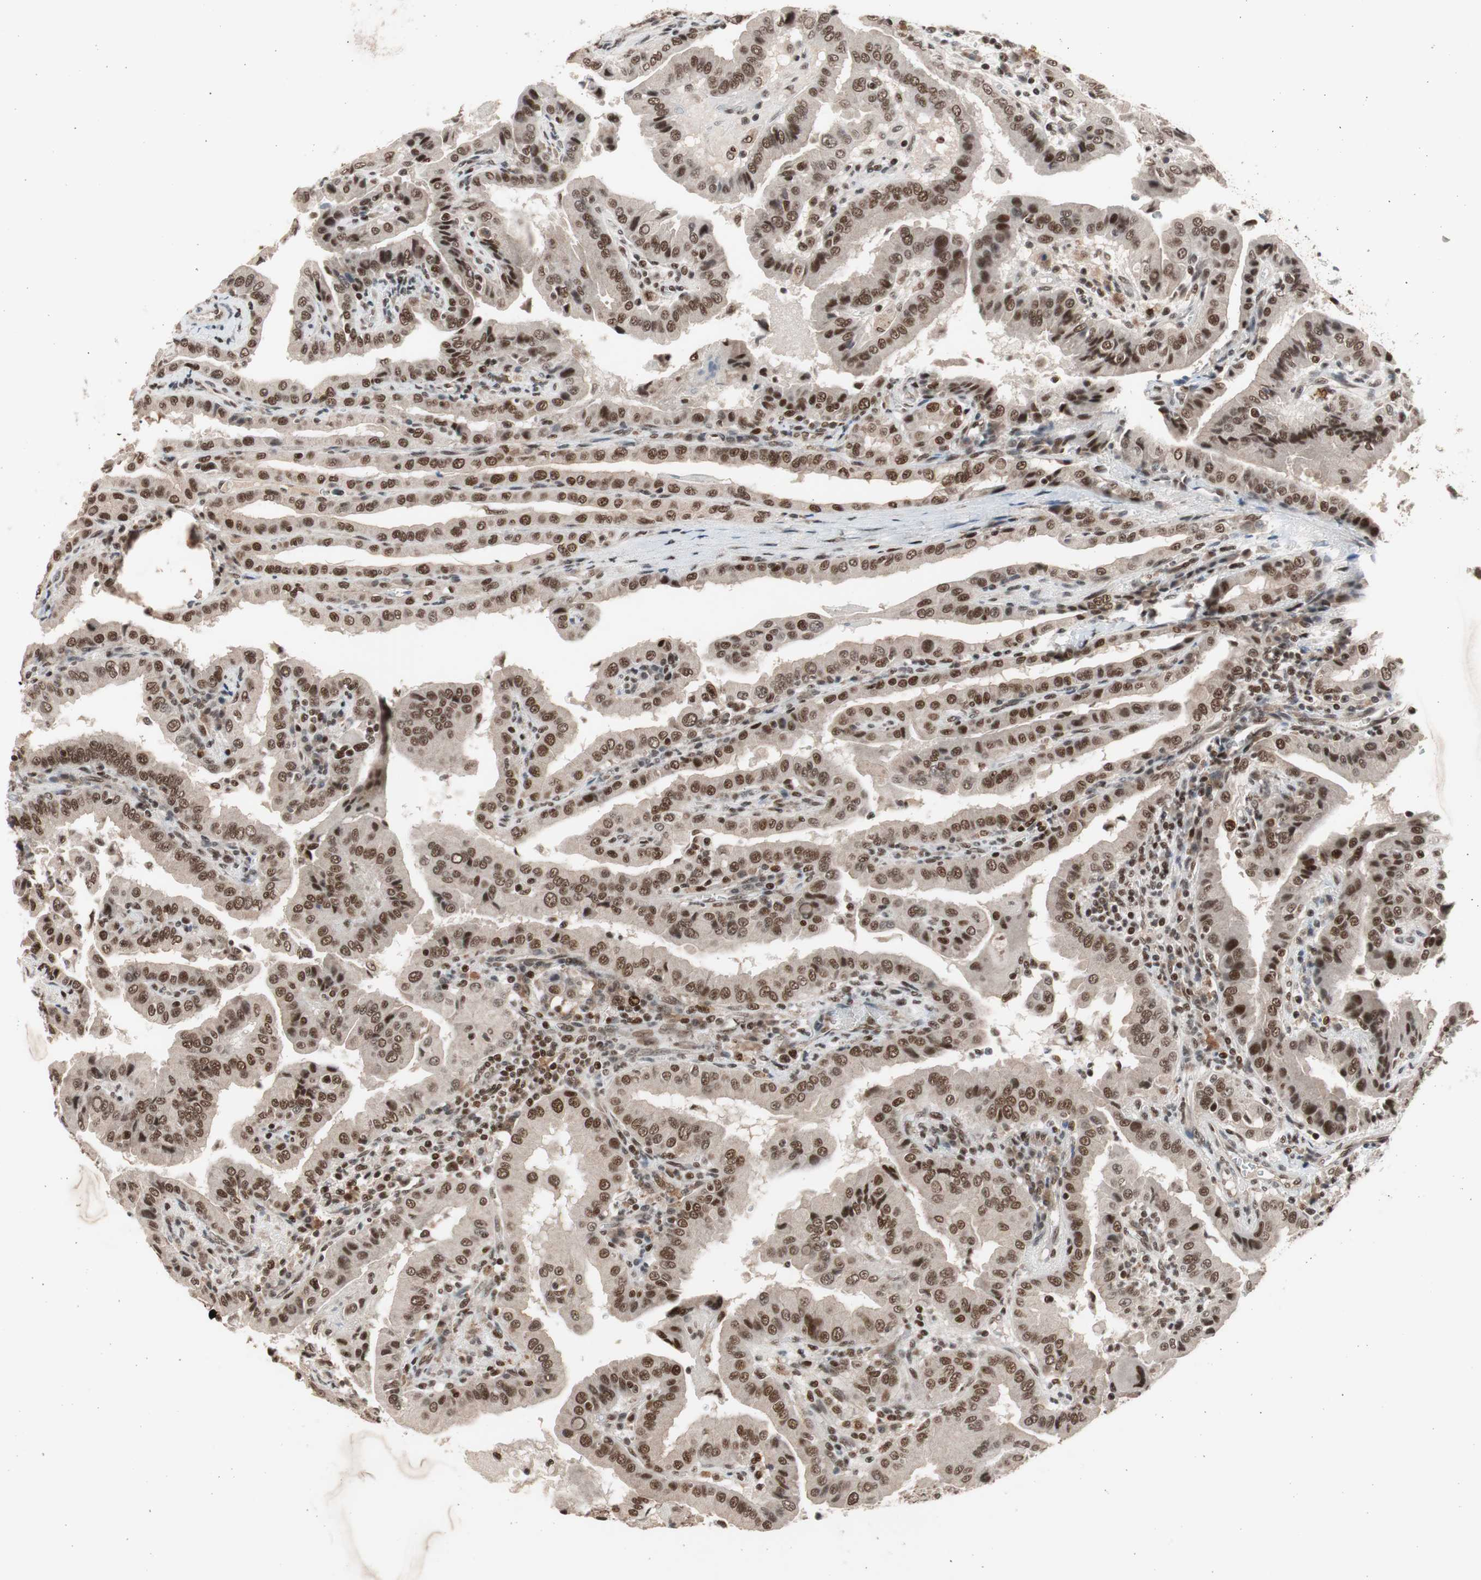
{"staining": {"intensity": "strong", "quantity": ">75%", "location": "nuclear"}, "tissue": "thyroid cancer", "cell_type": "Tumor cells", "image_type": "cancer", "snomed": [{"axis": "morphology", "description": "Papillary adenocarcinoma, NOS"}, {"axis": "topography", "description": "Thyroid gland"}], "caption": "A brown stain highlights strong nuclear positivity of a protein in thyroid cancer (papillary adenocarcinoma) tumor cells. (DAB (3,3'-diaminobenzidine) IHC with brightfield microscopy, high magnification).", "gene": "RPA1", "patient": {"sex": "male", "age": 33}}